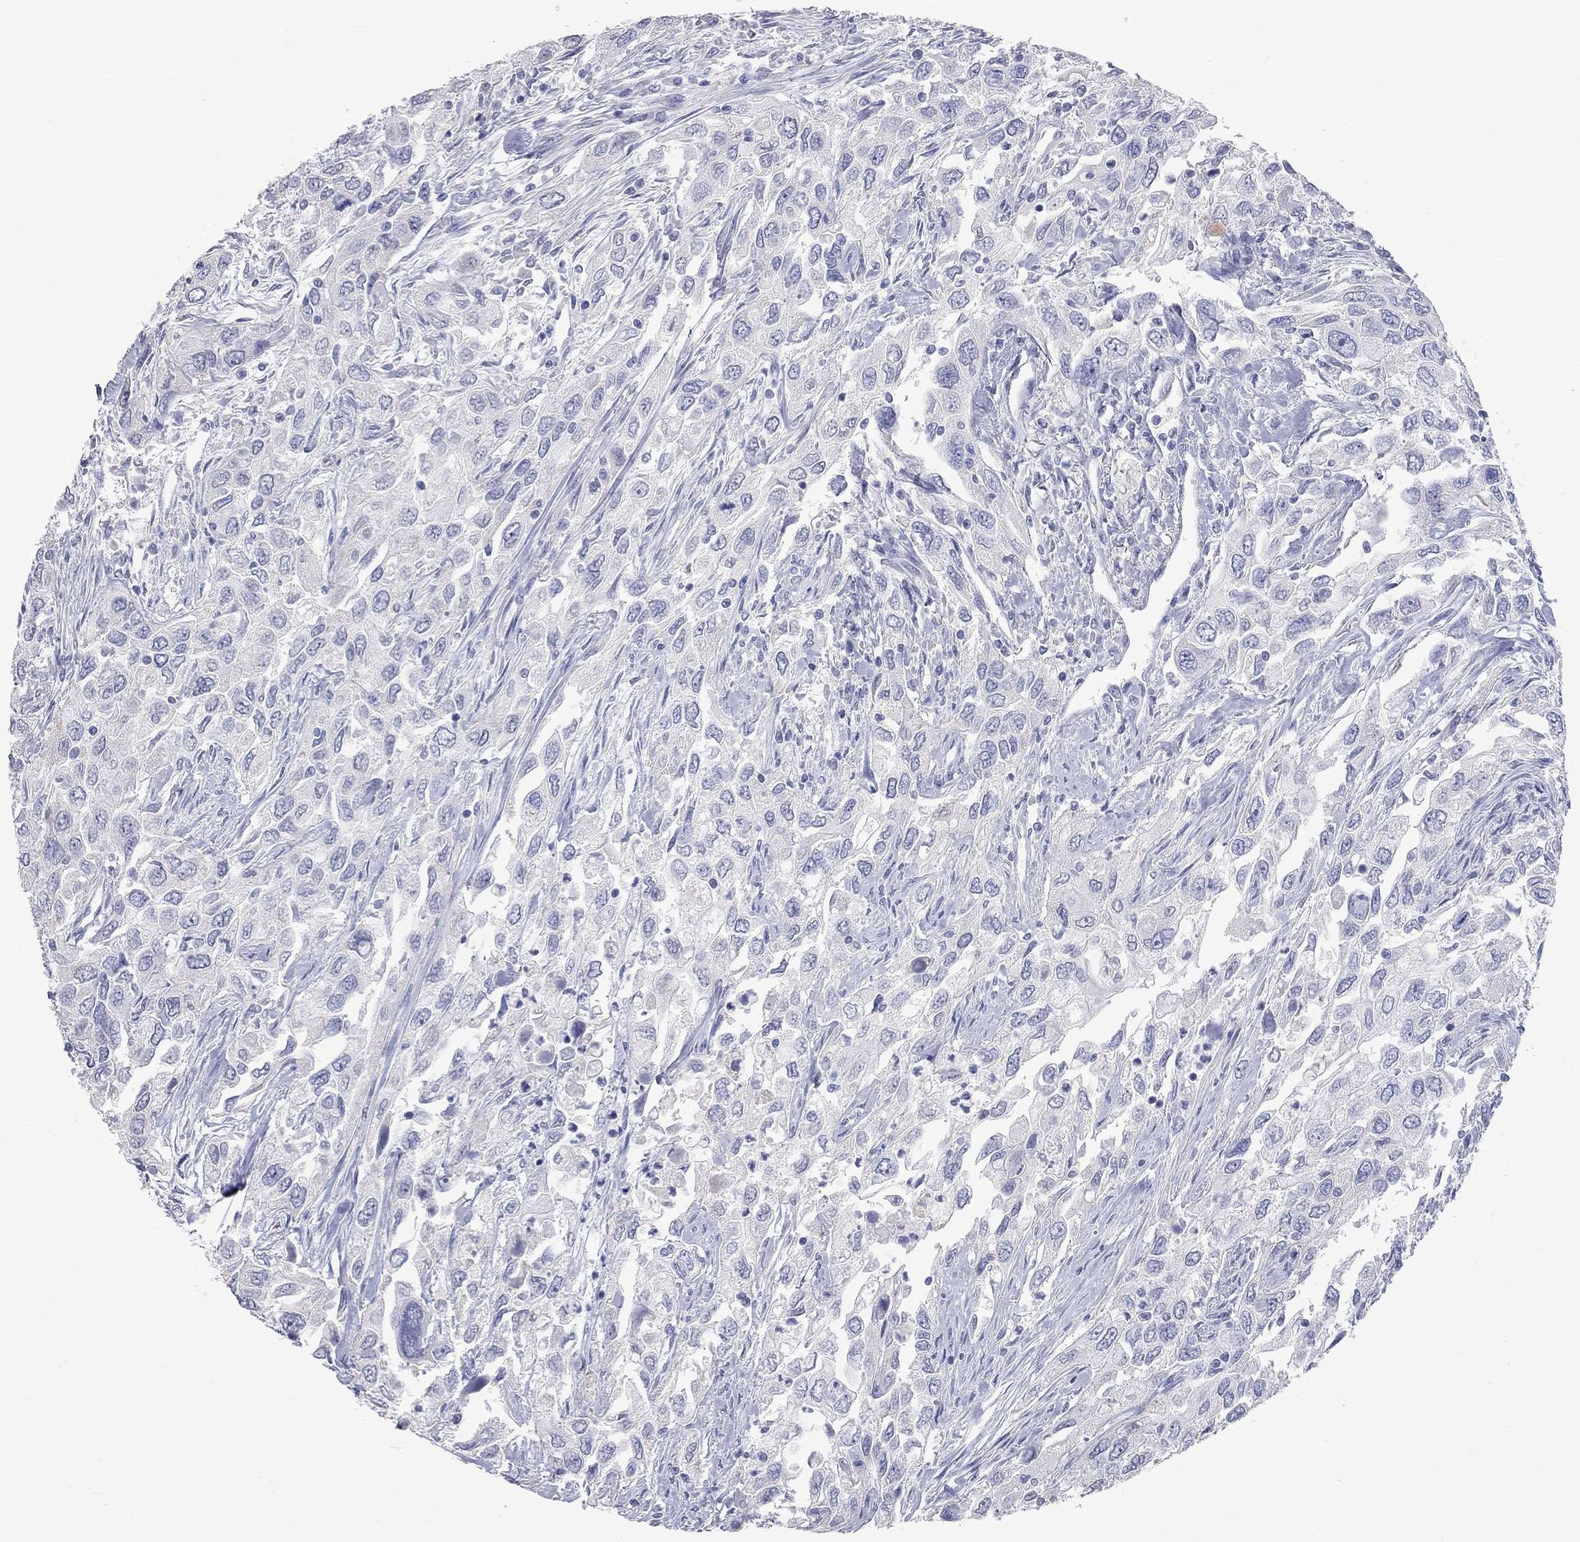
{"staining": {"intensity": "negative", "quantity": "none", "location": "none"}, "tissue": "urothelial cancer", "cell_type": "Tumor cells", "image_type": "cancer", "snomed": [{"axis": "morphology", "description": "Urothelial carcinoma, High grade"}, {"axis": "topography", "description": "Urinary bladder"}], "caption": "Urothelial cancer was stained to show a protein in brown. There is no significant staining in tumor cells.", "gene": "KCND2", "patient": {"sex": "male", "age": 76}}